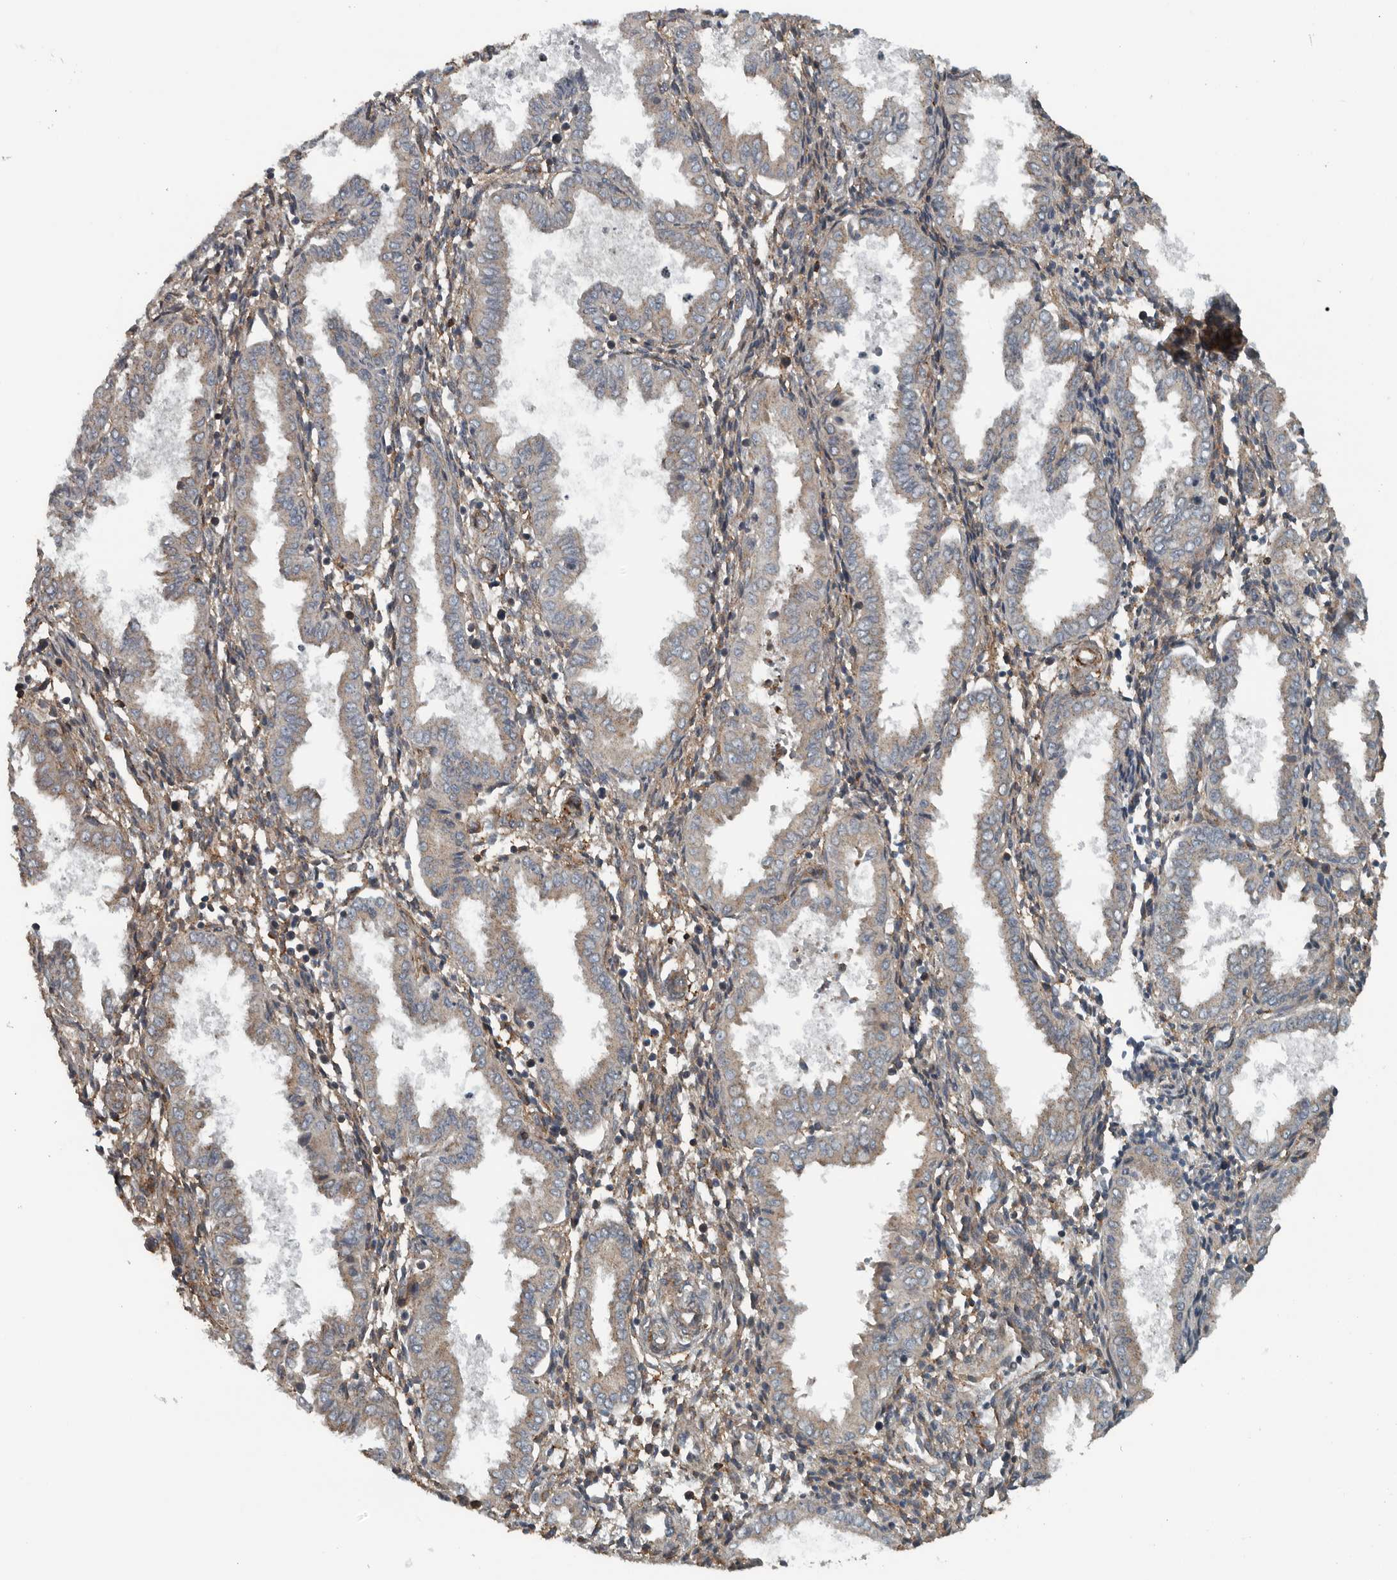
{"staining": {"intensity": "moderate", "quantity": ">75%", "location": "cytoplasmic/membranous"}, "tissue": "endometrium", "cell_type": "Cells in endometrial stroma", "image_type": "normal", "snomed": [{"axis": "morphology", "description": "Normal tissue, NOS"}, {"axis": "topography", "description": "Endometrium"}], "caption": "Moderate cytoplasmic/membranous positivity for a protein is present in approximately >75% of cells in endometrial stroma of benign endometrium using immunohistochemistry.", "gene": "AMFR", "patient": {"sex": "female", "age": 33}}